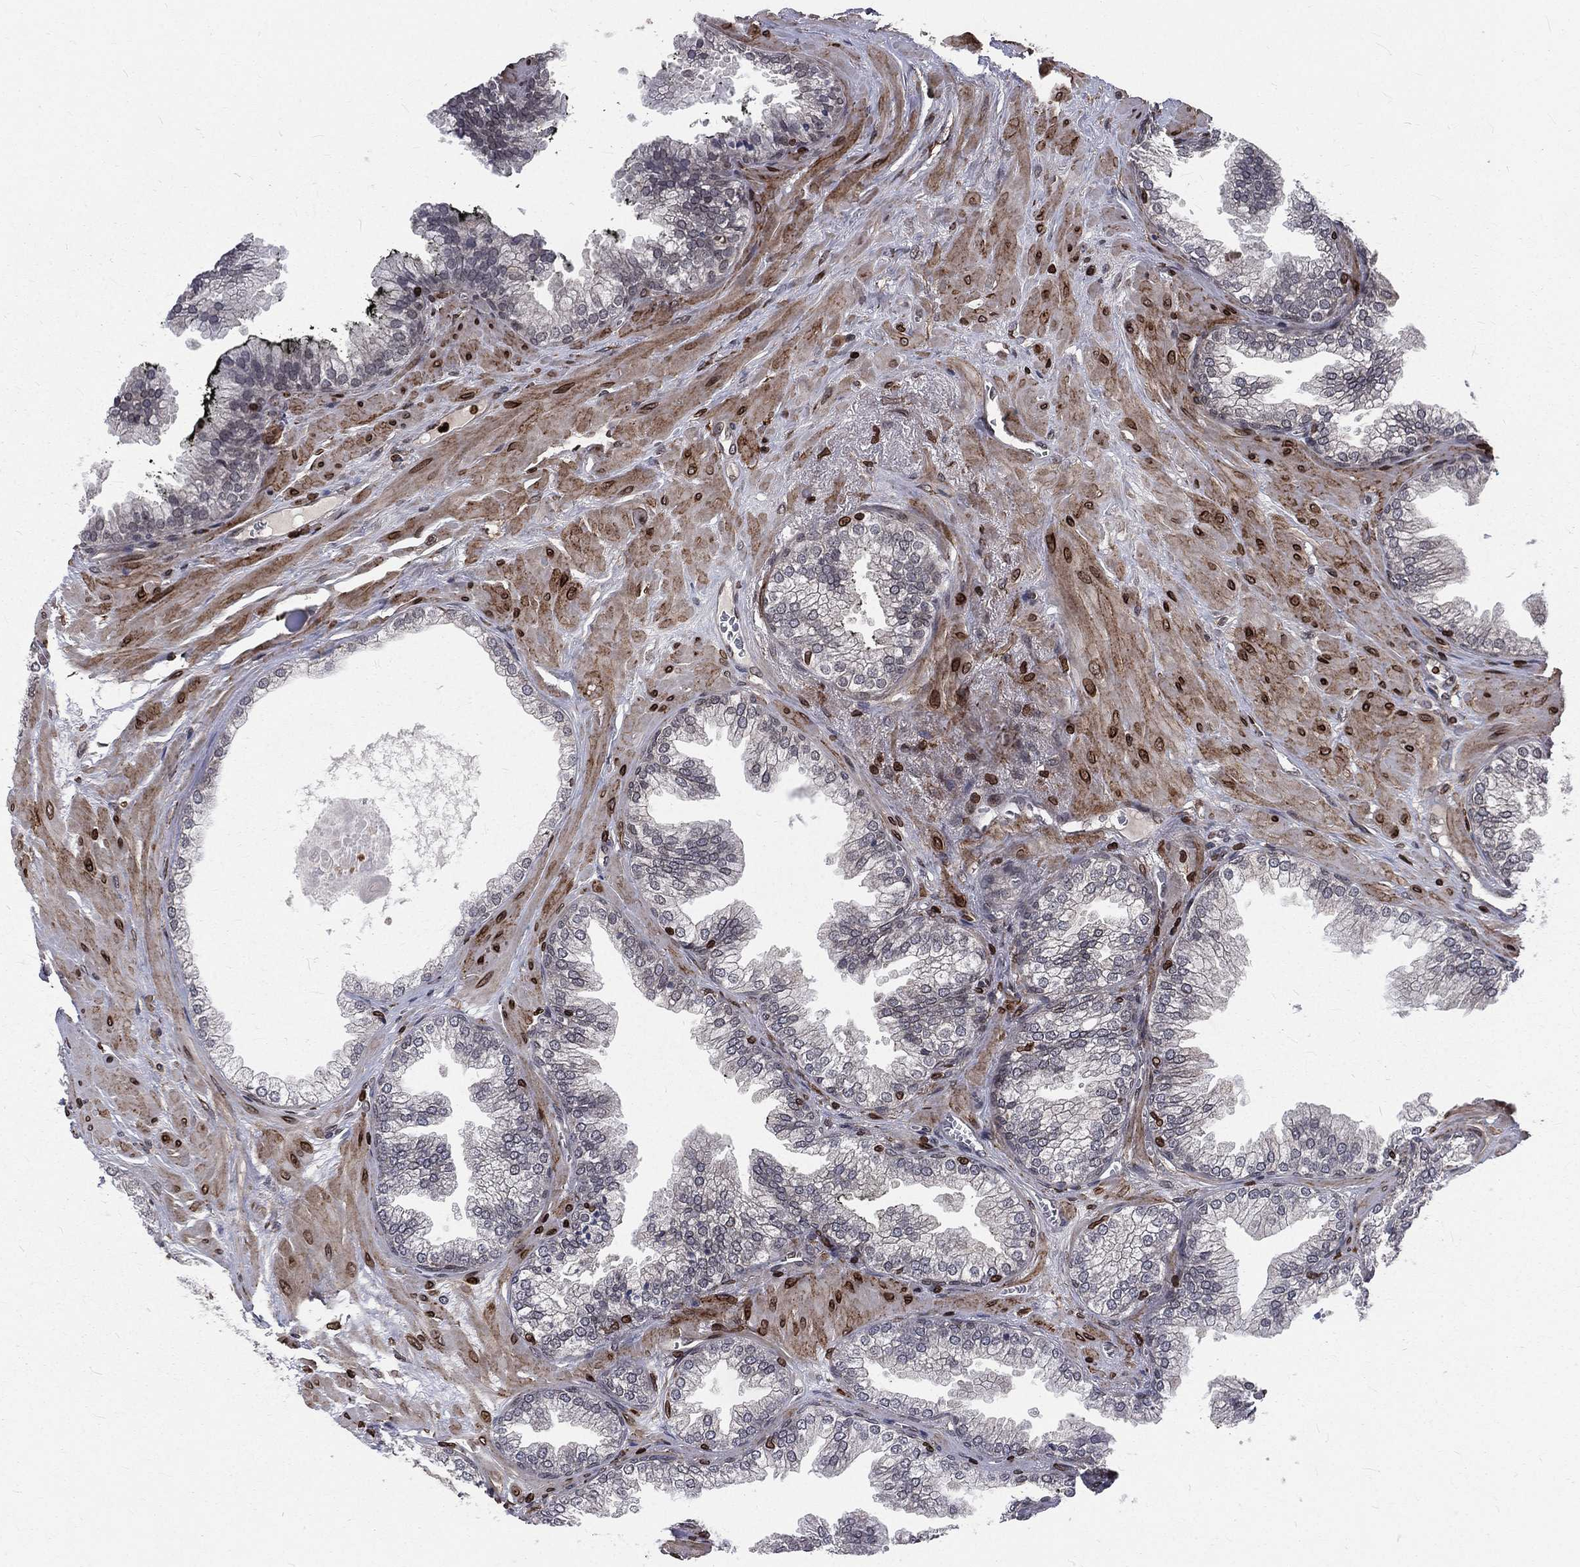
{"staining": {"intensity": "negative", "quantity": "none", "location": "none"}, "tissue": "prostate cancer", "cell_type": "Tumor cells", "image_type": "cancer", "snomed": [{"axis": "morphology", "description": "Adenocarcinoma, Low grade"}, {"axis": "topography", "description": "Prostate"}], "caption": "High power microscopy image of an IHC micrograph of prostate adenocarcinoma (low-grade), revealing no significant expression in tumor cells.", "gene": "LBR", "patient": {"sex": "male", "age": 72}}